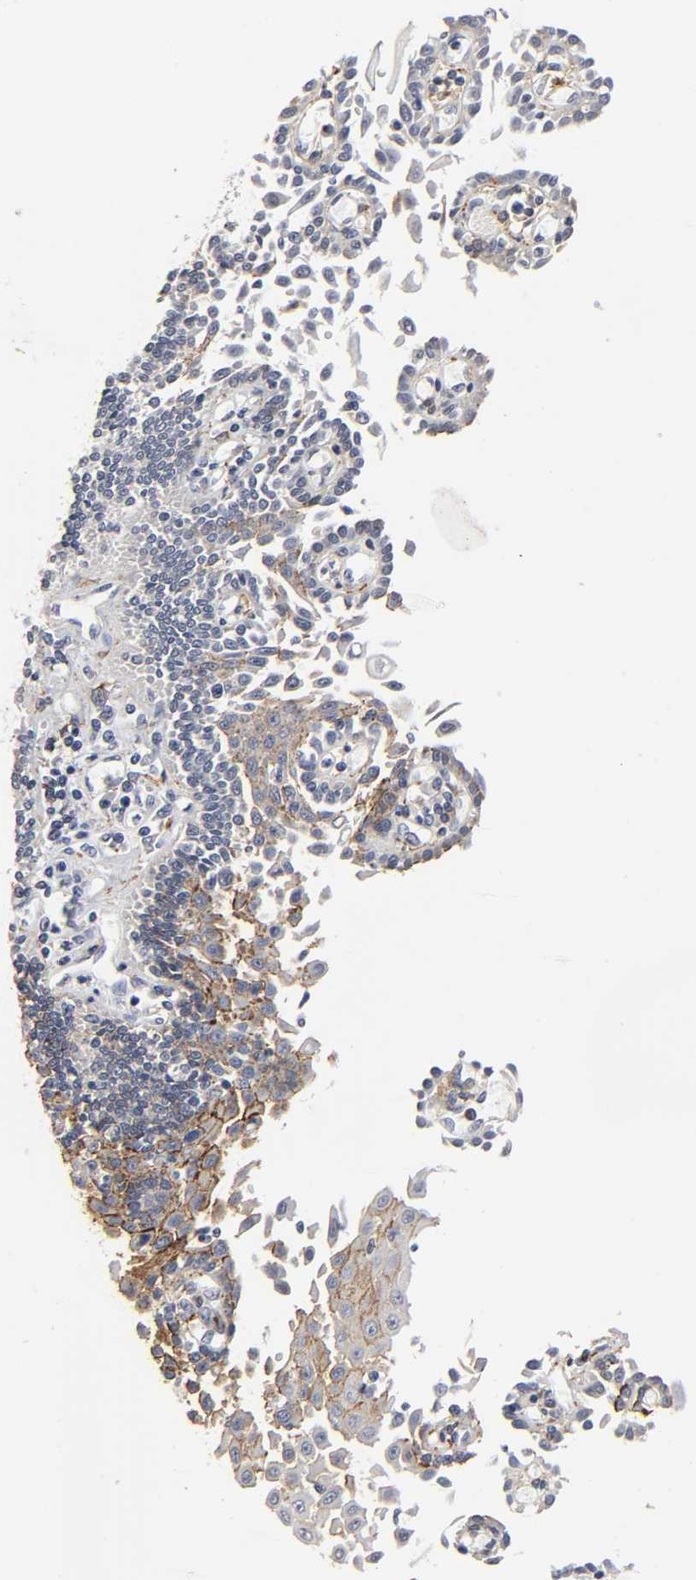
{"staining": {"intensity": "weak", "quantity": "<25%", "location": "cytoplasmic/membranous"}, "tissue": "esophagus", "cell_type": "Squamous epithelial cells", "image_type": "normal", "snomed": [{"axis": "morphology", "description": "Normal tissue, NOS"}, {"axis": "topography", "description": "Esophagus"}], "caption": "Protein analysis of unremarkable esophagus reveals no significant staining in squamous epithelial cells. (Brightfield microscopy of DAB (3,3'-diaminobenzidine) immunohistochemistry (IHC) at high magnification).", "gene": "LRP1", "patient": {"sex": "male", "age": 48}}